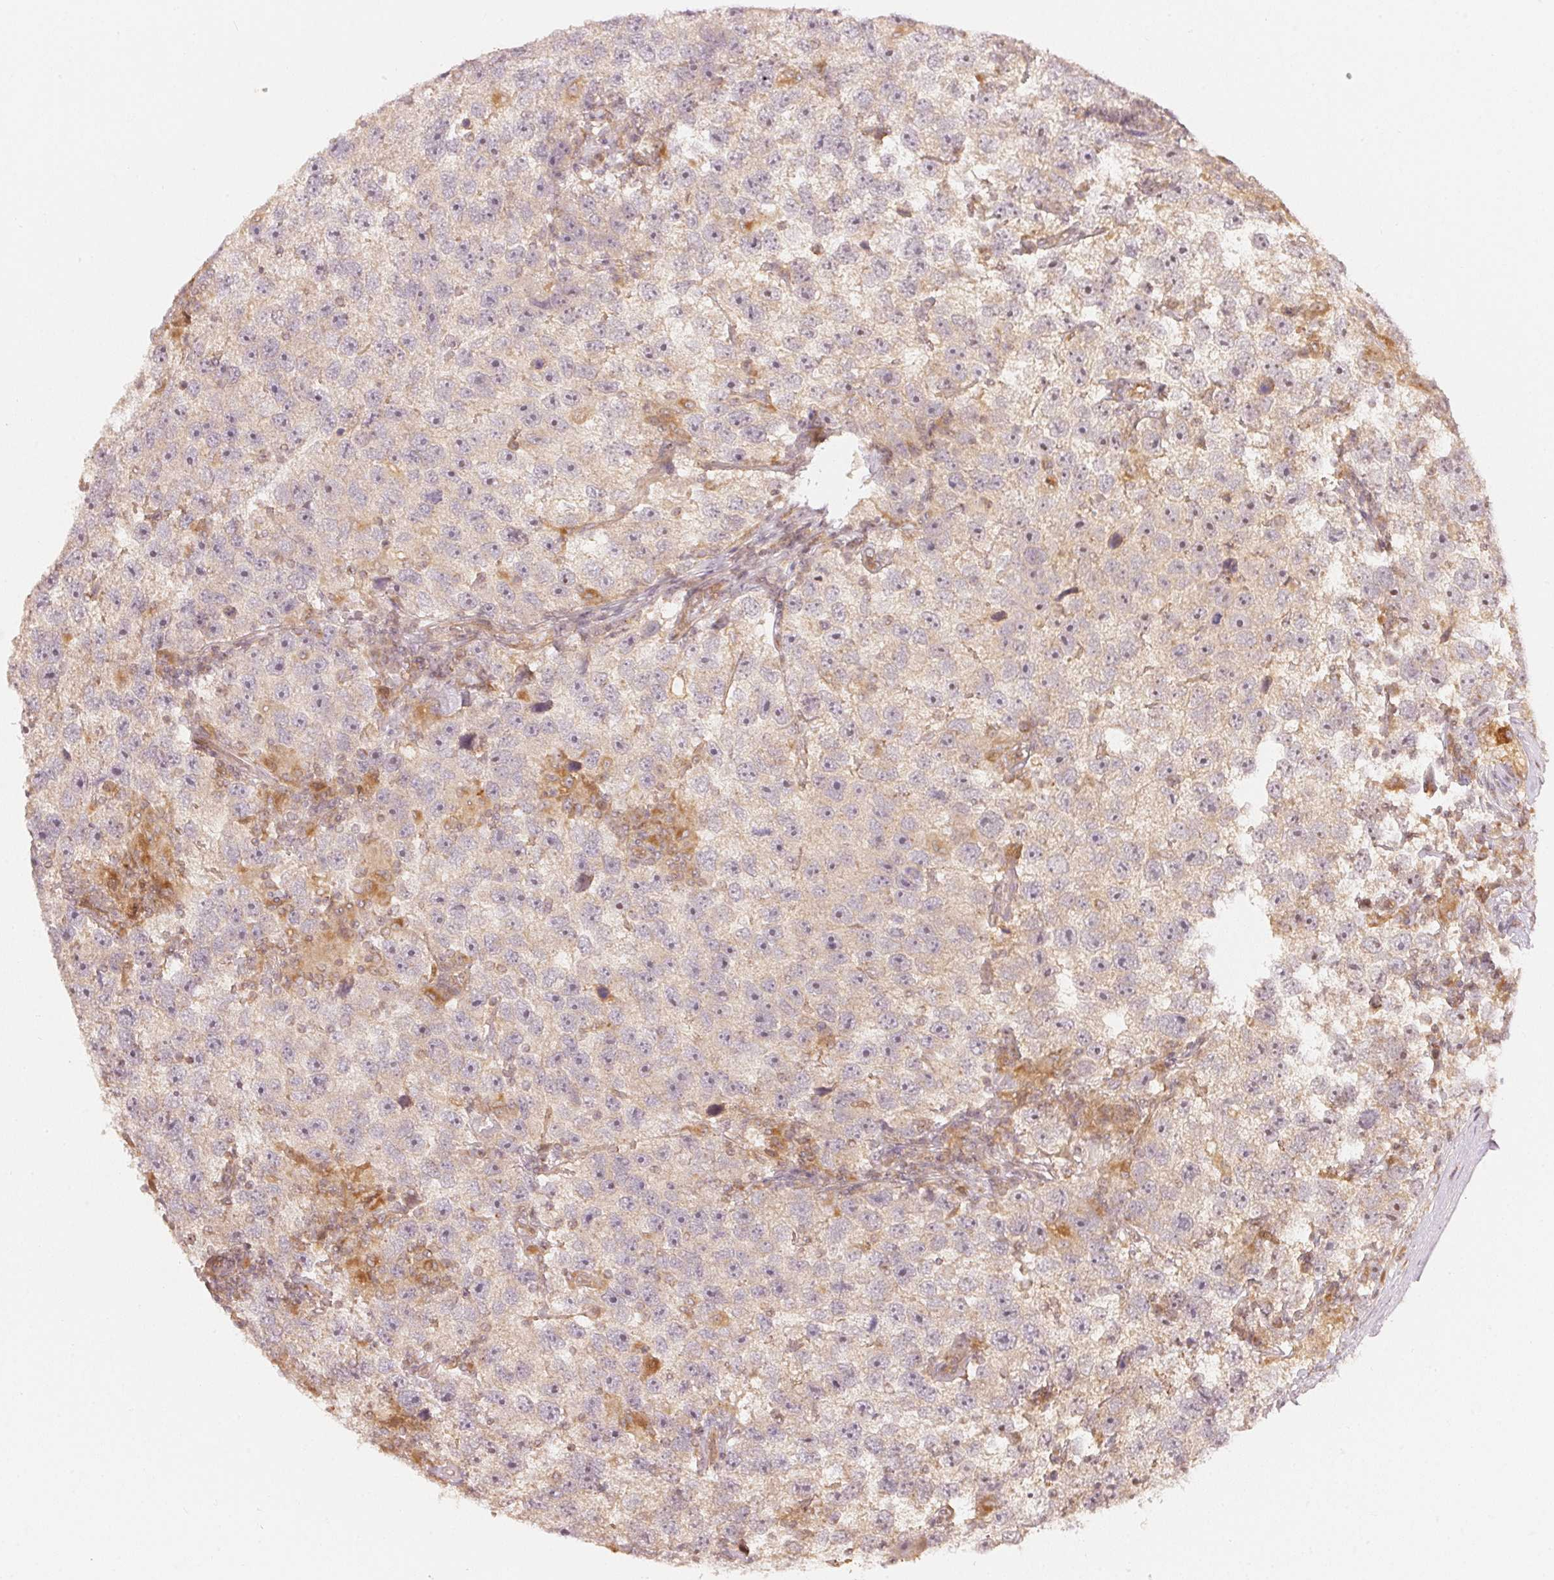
{"staining": {"intensity": "moderate", "quantity": "<25%", "location": "cytoplasmic/membranous"}, "tissue": "testis cancer", "cell_type": "Tumor cells", "image_type": "cancer", "snomed": [{"axis": "morphology", "description": "Seminoma, NOS"}, {"axis": "topography", "description": "Testis"}], "caption": "This is a histology image of IHC staining of seminoma (testis), which shows moderate positivity in the cytoplasmic/membranous of tumor cells.", "gene": "WDR54", "patient": {"sex": "male", "age": 26}}